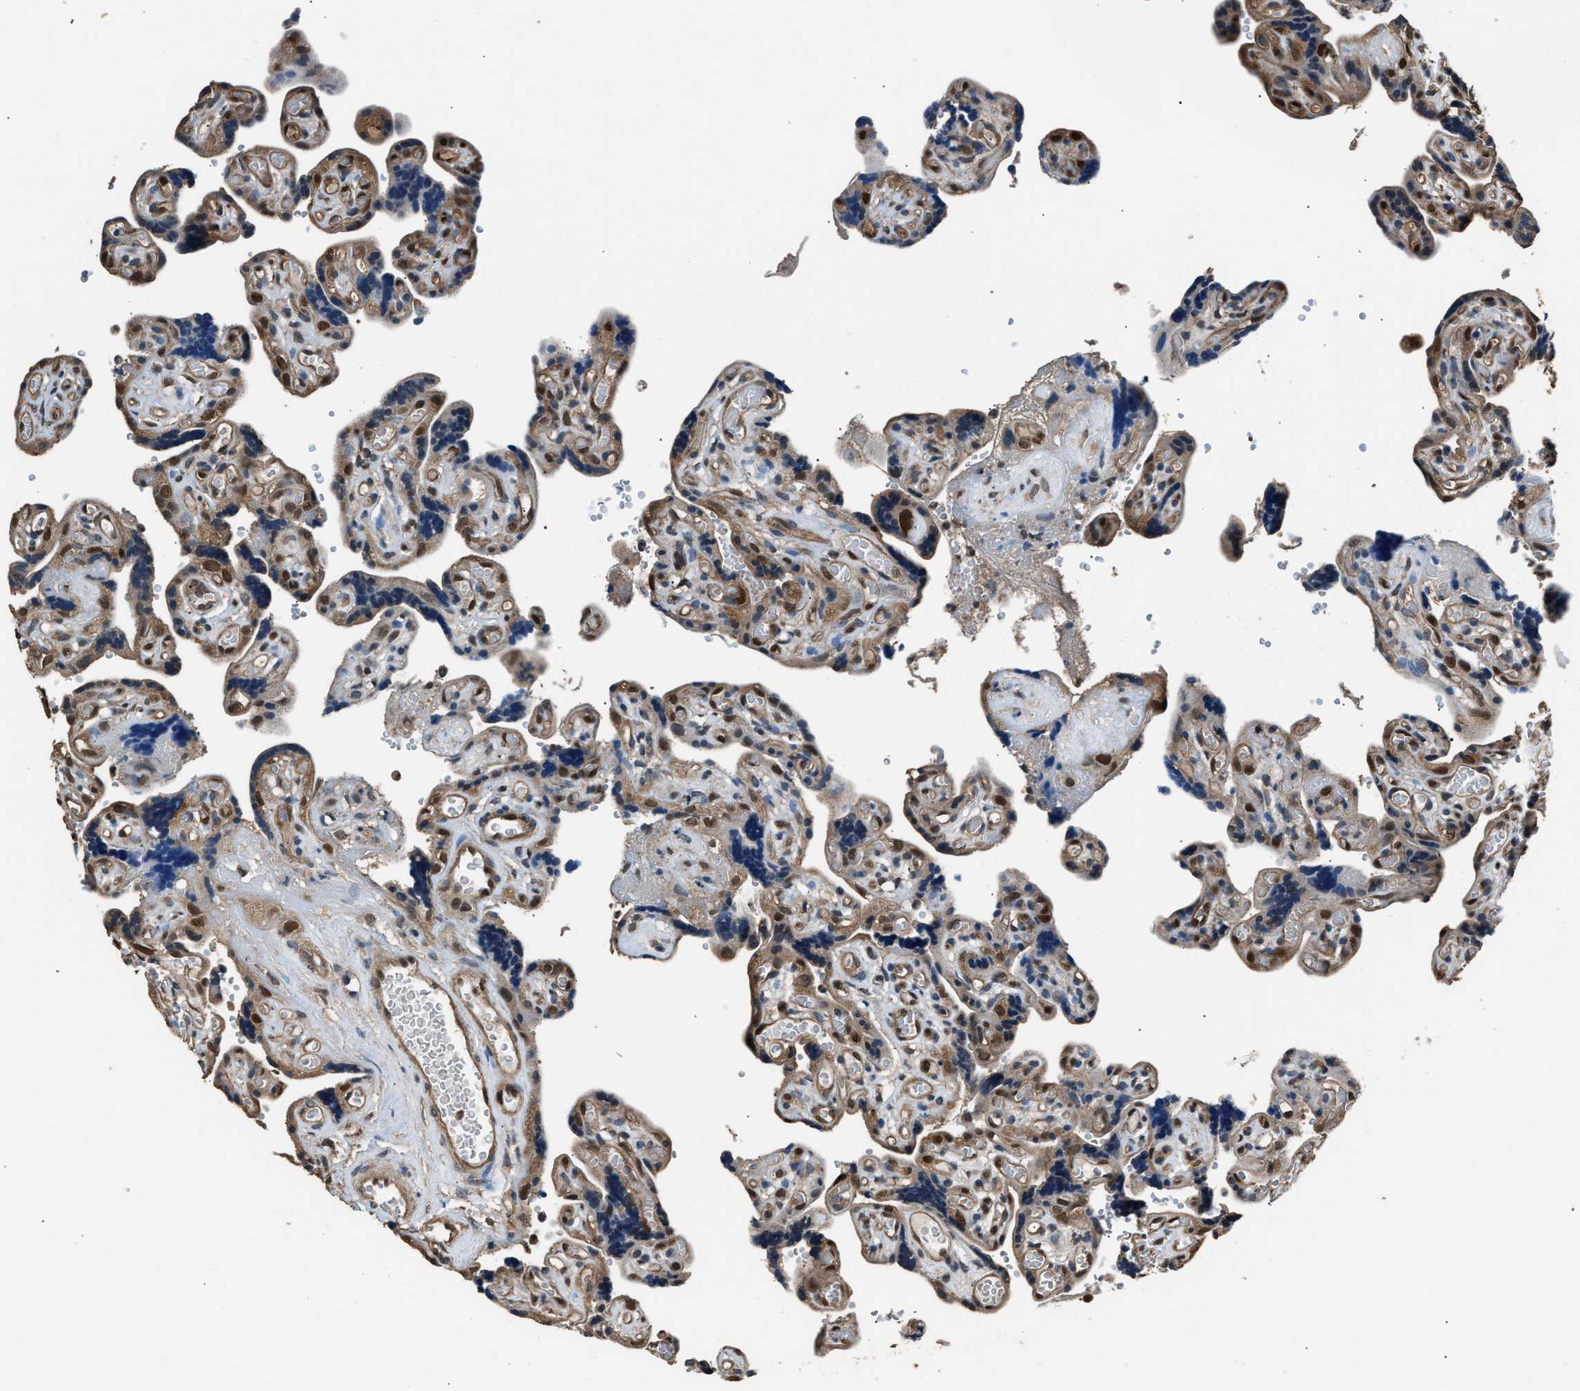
{"staining": {"intensity": "moderate", "quantity": ">75%", "location": "cytoplasmic/membranous,nuclear"}, "tissue": "placenta", "cell_type": "Decidual cells", "image_type": "normal", "snomed": [{"axis": "morphology", "description": "Normal tissue, NOS"}, {"axis": "topography", "description": "Placenta"}], "caption": "This image demonstrates immunohistochemistry (IHC) staining of normal human placenta, with medium moderate cytoplasmic/membranous,nuclear staining in about >75% of decidual cells.", "gene": "DFFA", "patient": {"sex": "female", "age": 30}}